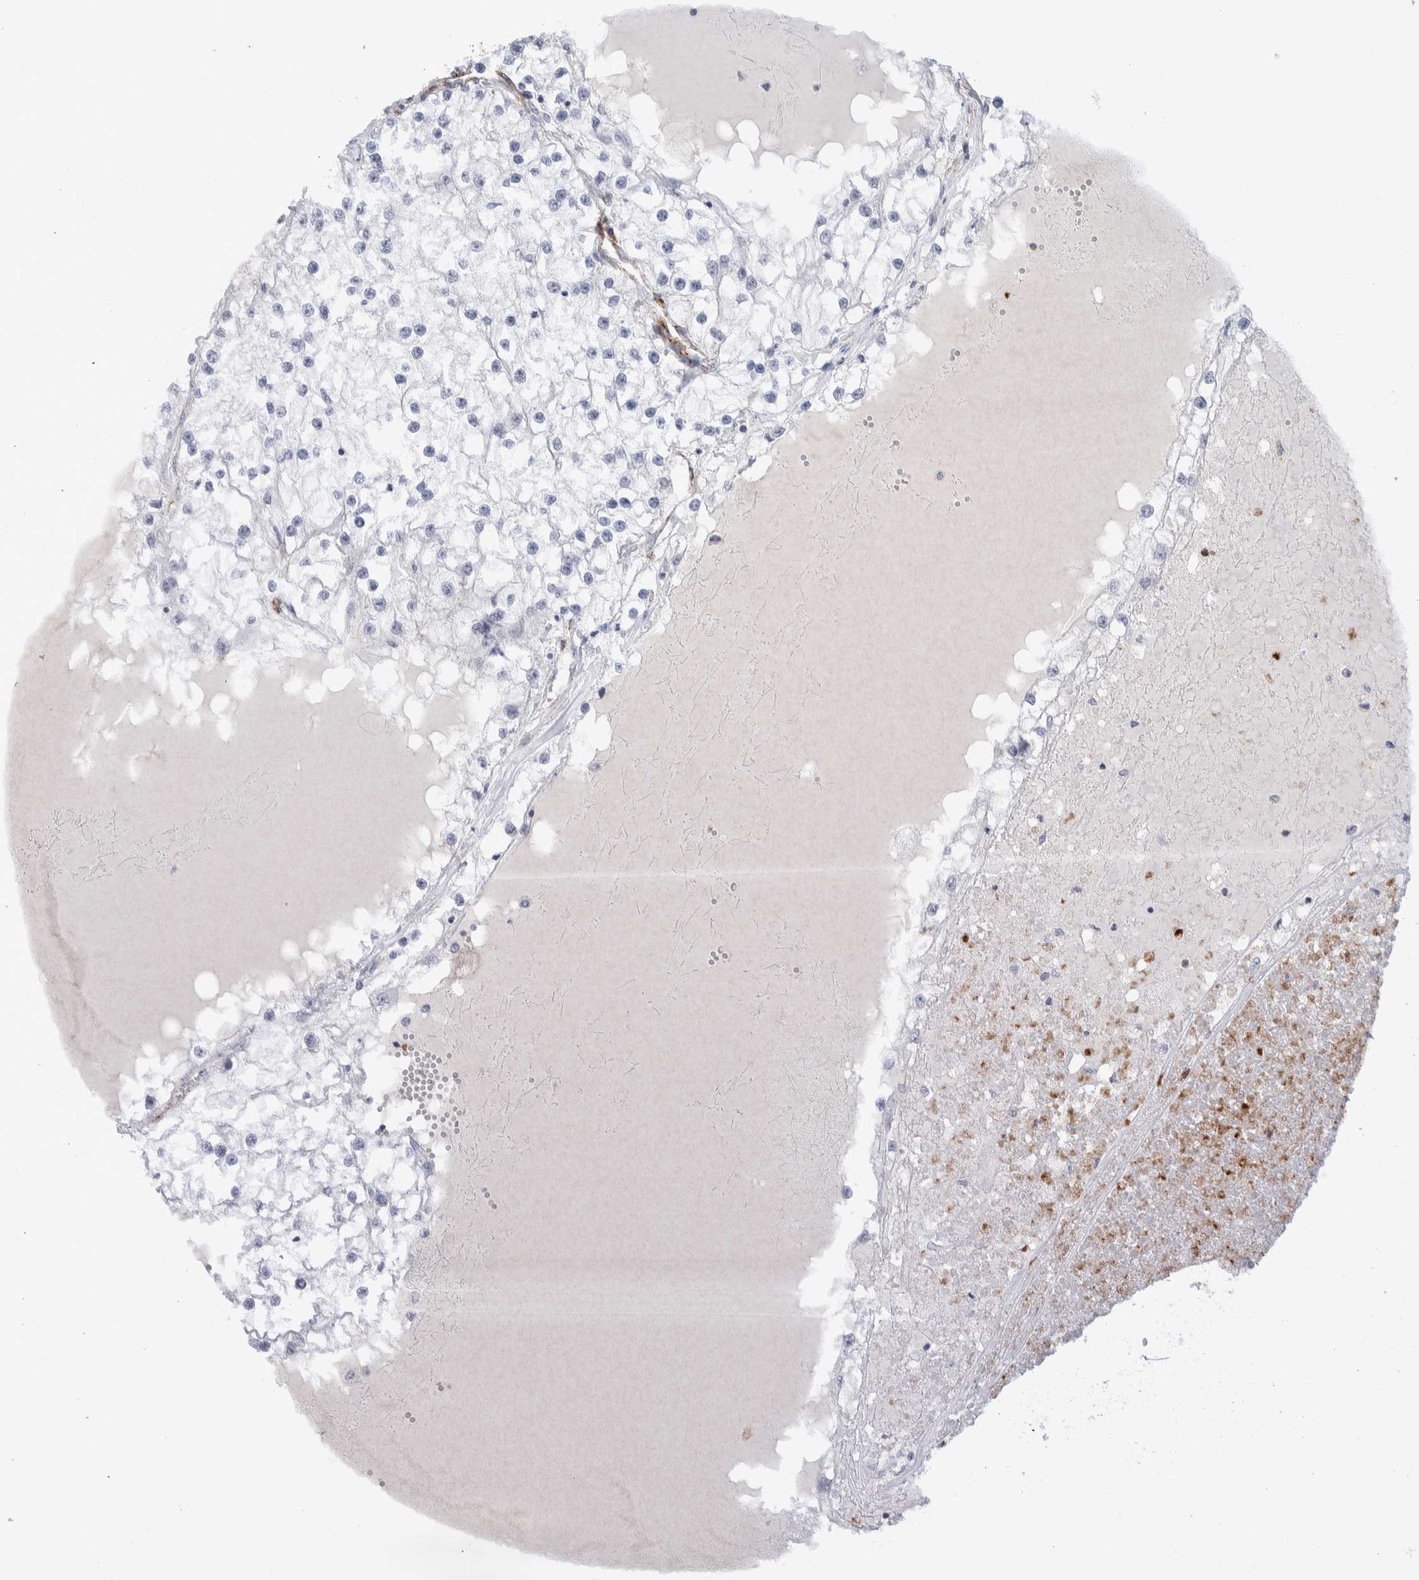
{"staining": {"intensity": "negative", "quantity": "none", "location": "none"}, "tissue": "renal cancer", "cell_type": "Tumor cells", "image_type": "cancer", "snomed": [{"axis": "morphology", "description": "Adenocarcinoma, NOS"}, {"axis": "topography", "description": "Kidney"}], "caption": "Renal adenocarcinoma stained for a protein using immunohistochemistry demonstrates no expression tumor cells.", "gene": "SEPTIN4", "patient": {"sex": "male", "age": 68}}